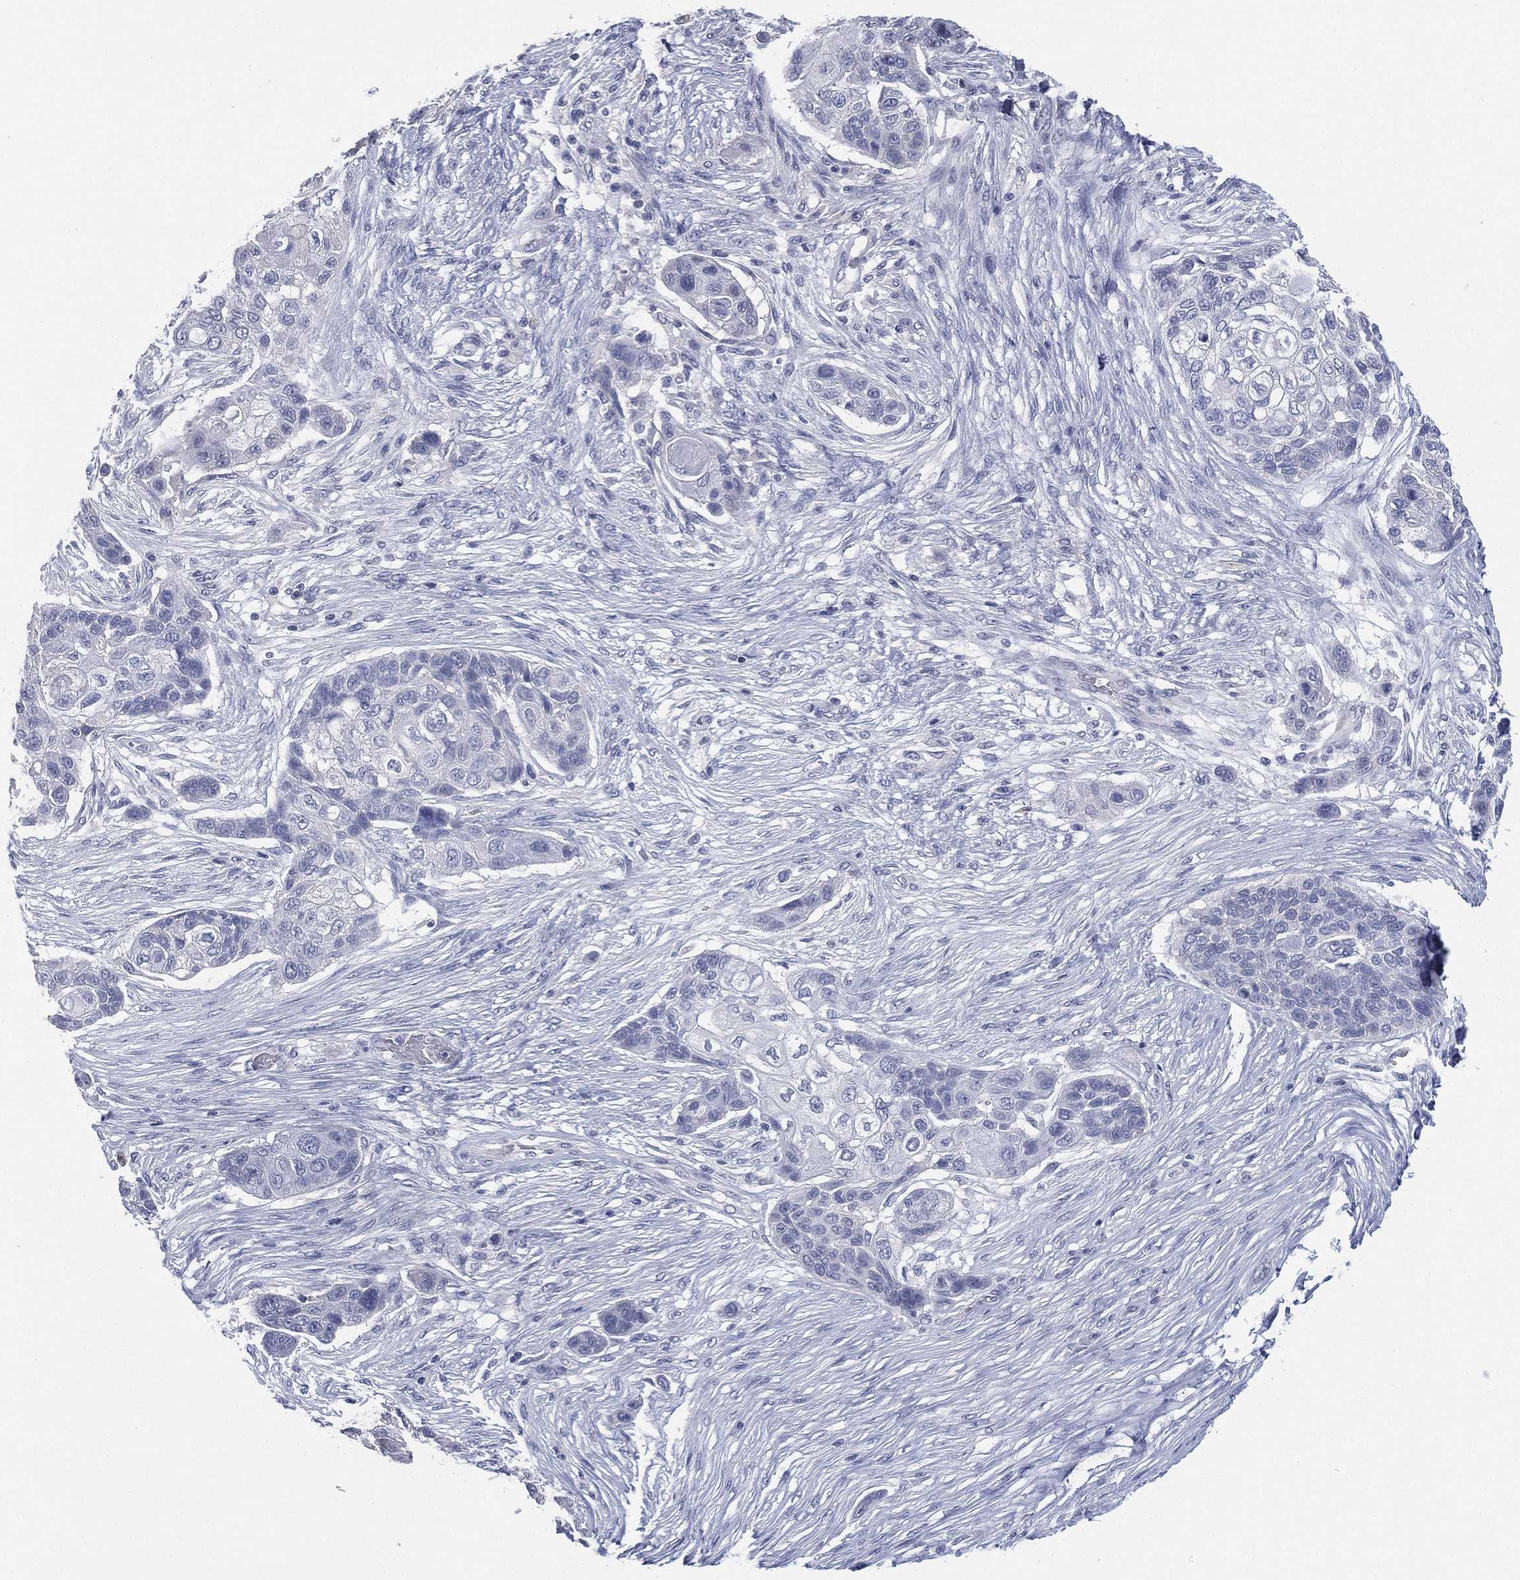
{"staining": {"intensity": "negative", "quantity": "none", "location": "none"}, "tissue": "lung cancer", "cell_type": "Tumor cells", "image_type": "cancer", "snomed": [{"axis": "morphology", "description": "Squamous cell carcinoma, NOS"}, {"axis": "topography", "description": "Lung"}], "caption": "This is an immunohistochemistry (IHC) photomicrograph of lung cancer. There is no expression in tumor cells.", "gene": "KRT35", "patient": {"sex": "male", "age": 69}}